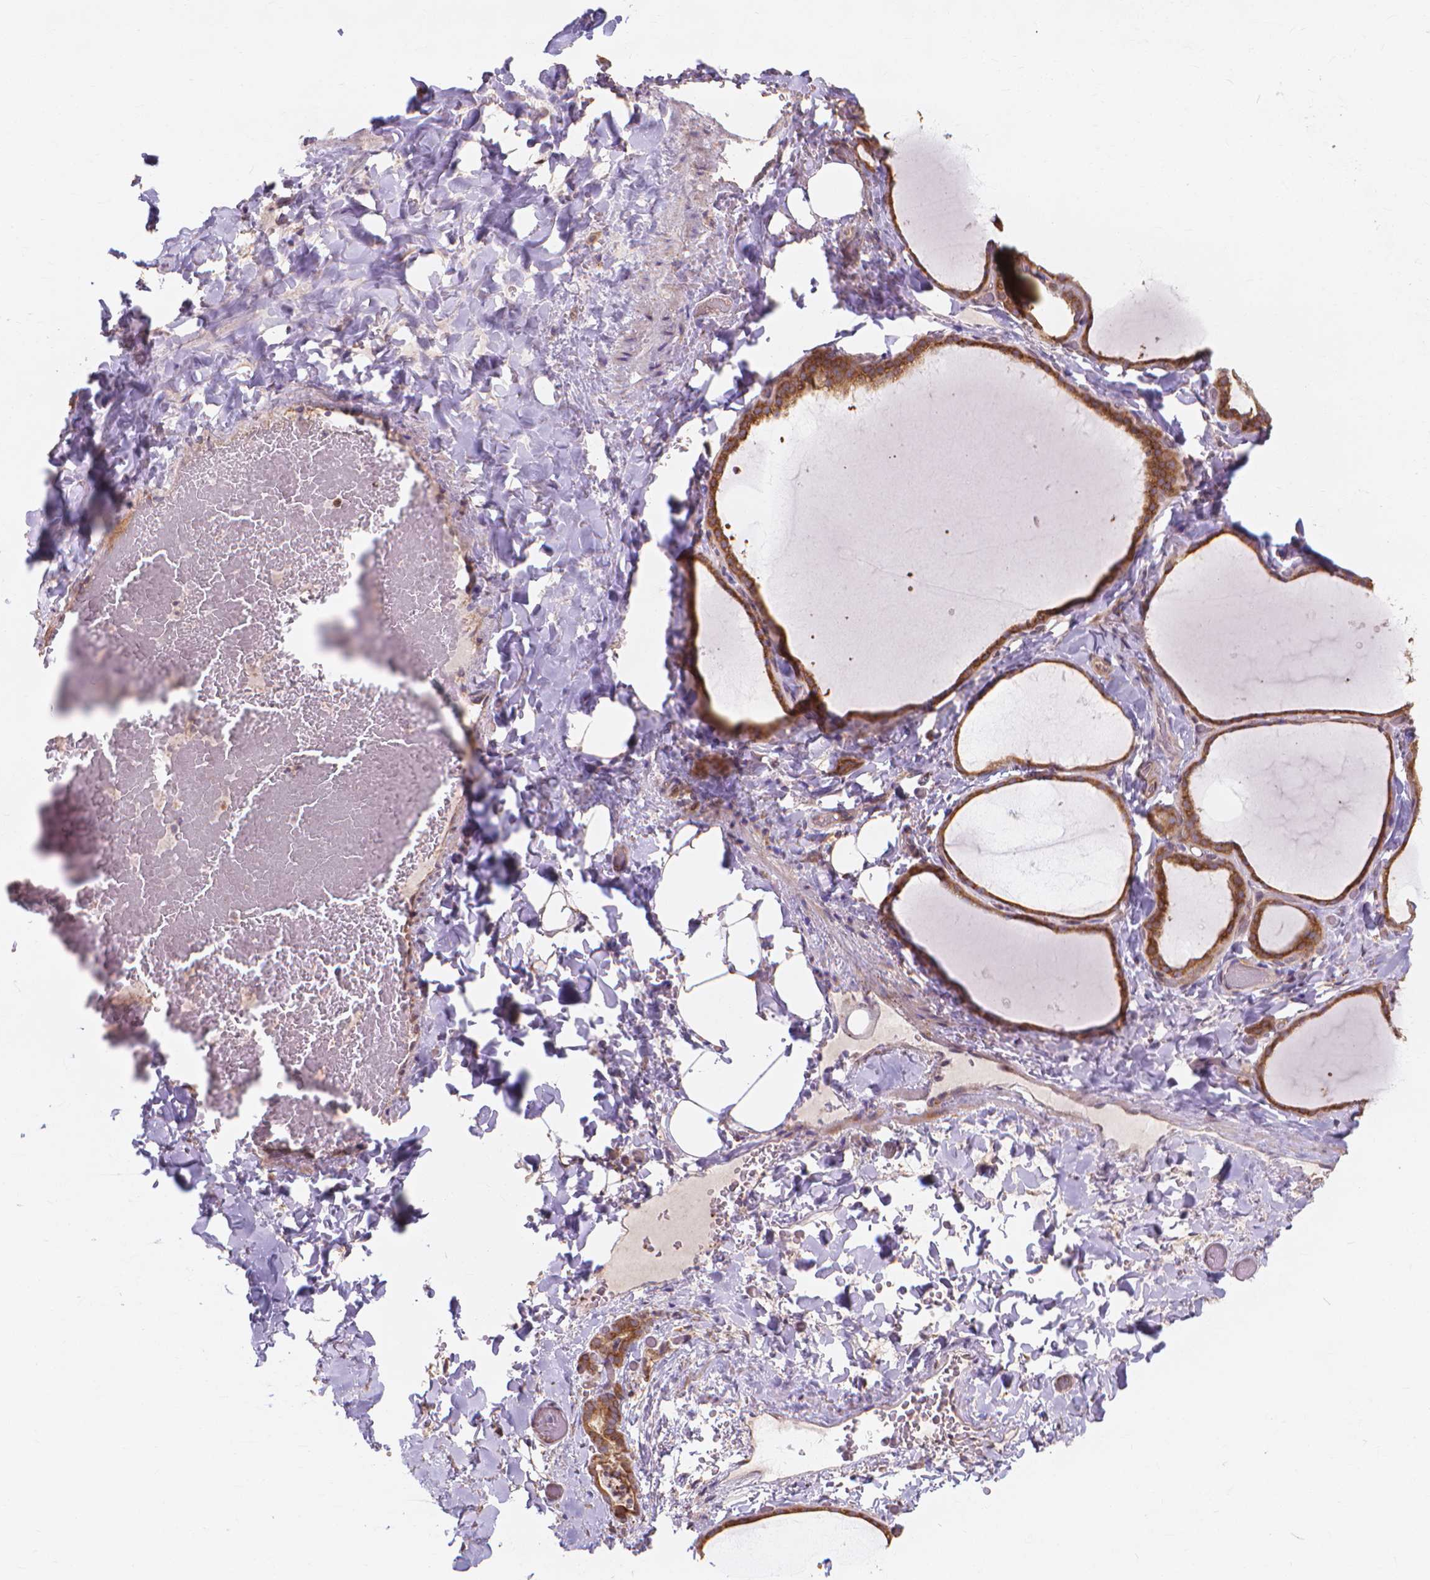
{"staining": {"intensity": "moderate", "quantity": ">75%", "location": "cytoplasmic/membranous"}, "tissue": "thyroid gland", "cell_type": "Glandular cells", "image_type": "normal", "snomed": [{"axis": "morphology", "description": "Normal tissue, NOS"}, {"axis": "topography", "description": "Thyroid gland"}], "caption": "Immunohistochemistry (IHC) staining of unremarkable thyroid gland, which reveals medium levels of moderate cytoplasmic/membranous positivity in approximately >75% of glandular cells indicating moderate cytoplasmic/membranous protein positivity. The staining was performed using DAB (brown) for protein detection and nuclei were counterstained in hematoxylin (blue).", "gene": "TAB2", "patient": {"sex": "female", "age": 22}}